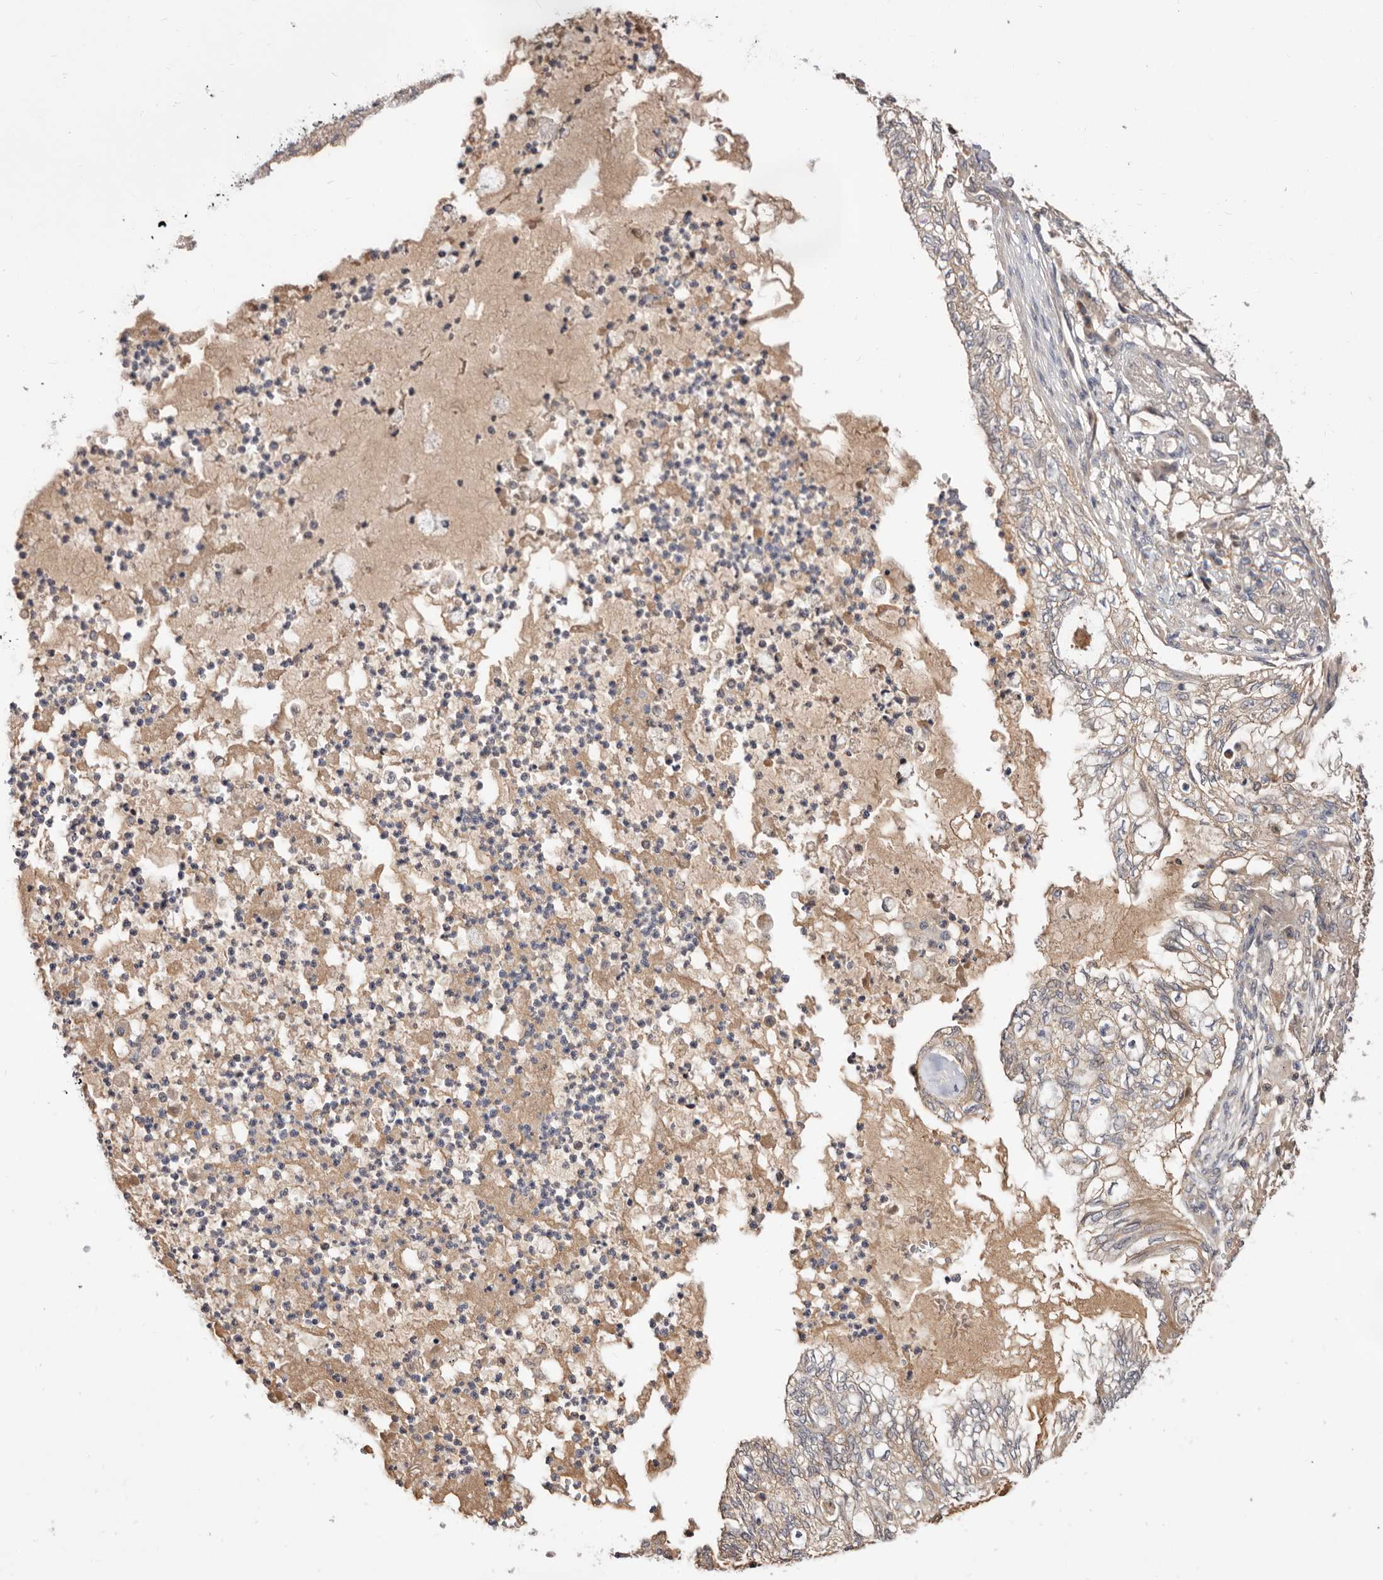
{"staining": {"intensity": "weak", "quantity": "<25%", "location": "cytoplasmic/membranous"}, "tissue": "lung cancer", "cell_type": "Tumor cells", "image_type": "cancer", "snomed": [{"axis": "morphology", "description": "Adenocarcinoma, NOS"}, {"axis": "topography", "description": "Lung"}], "caption": "IHC image of human lung cancer (adenocarcinoma) stained for a protein (brown), which displays no positivity in tumor cells.", "gene": "DOP1A", "patient": {"sex": "female", "age": 70}}